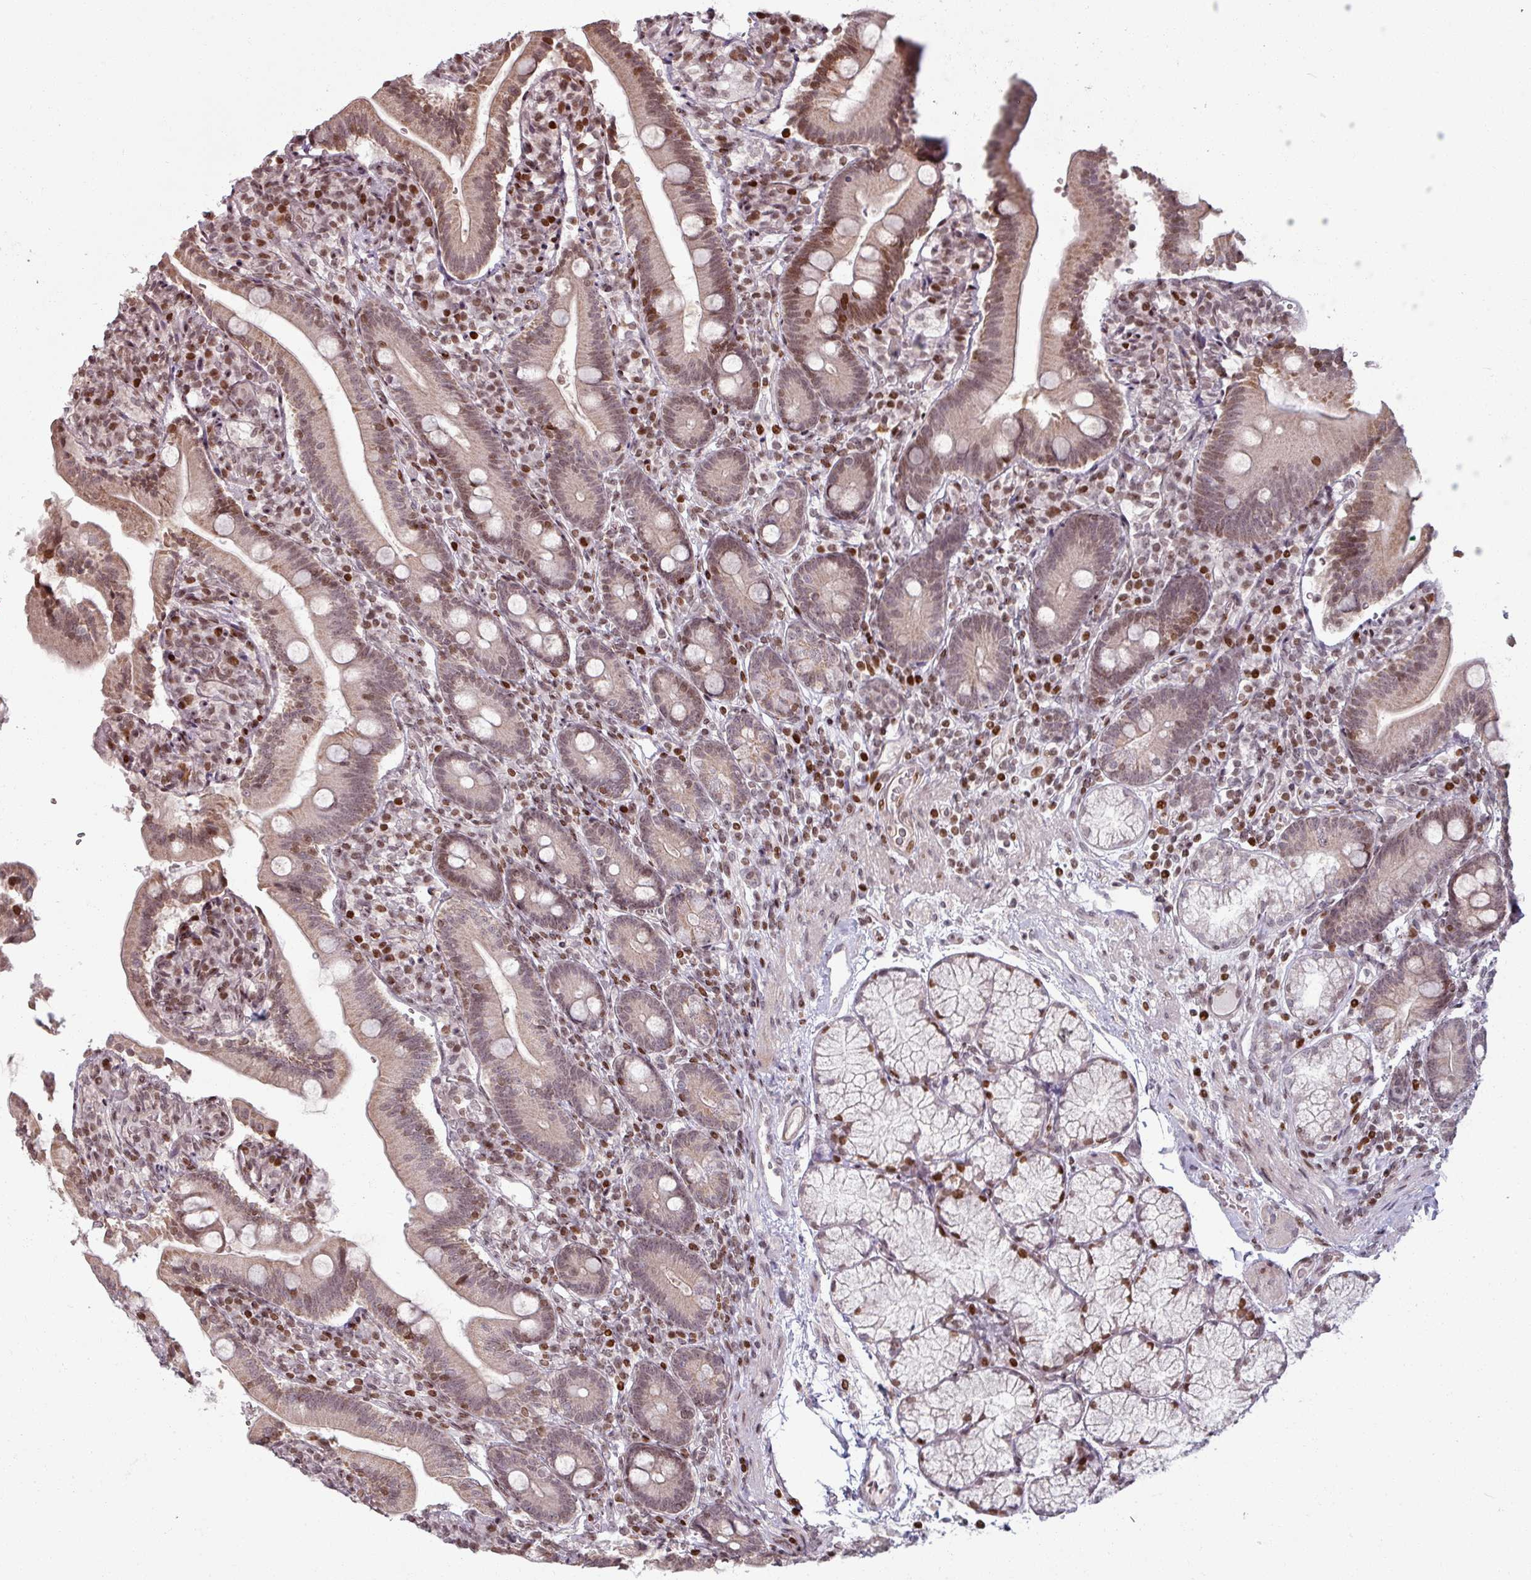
{"staining": {"intensity": "moderate", "quantity": ">75%", "location": "cytoplasmic/membranous,nuclear"}, "tissue": "duodenum", "cell_type": "Glandular cells", "image_type": "normal", "snomed": [{"axis": "morphology", "description": "Normal tissue, NOS"}, {"axis": "topography", "description": "Duodenum"}], "caption": "Immunohistochemical staining of normal human duodenum exhibits moderate cytoplasmic/membranous,nuclear protein staining in about >75% of glandular cells.", "gene": "NCOR1", "patient": {"sex": "female", "age": 67}}